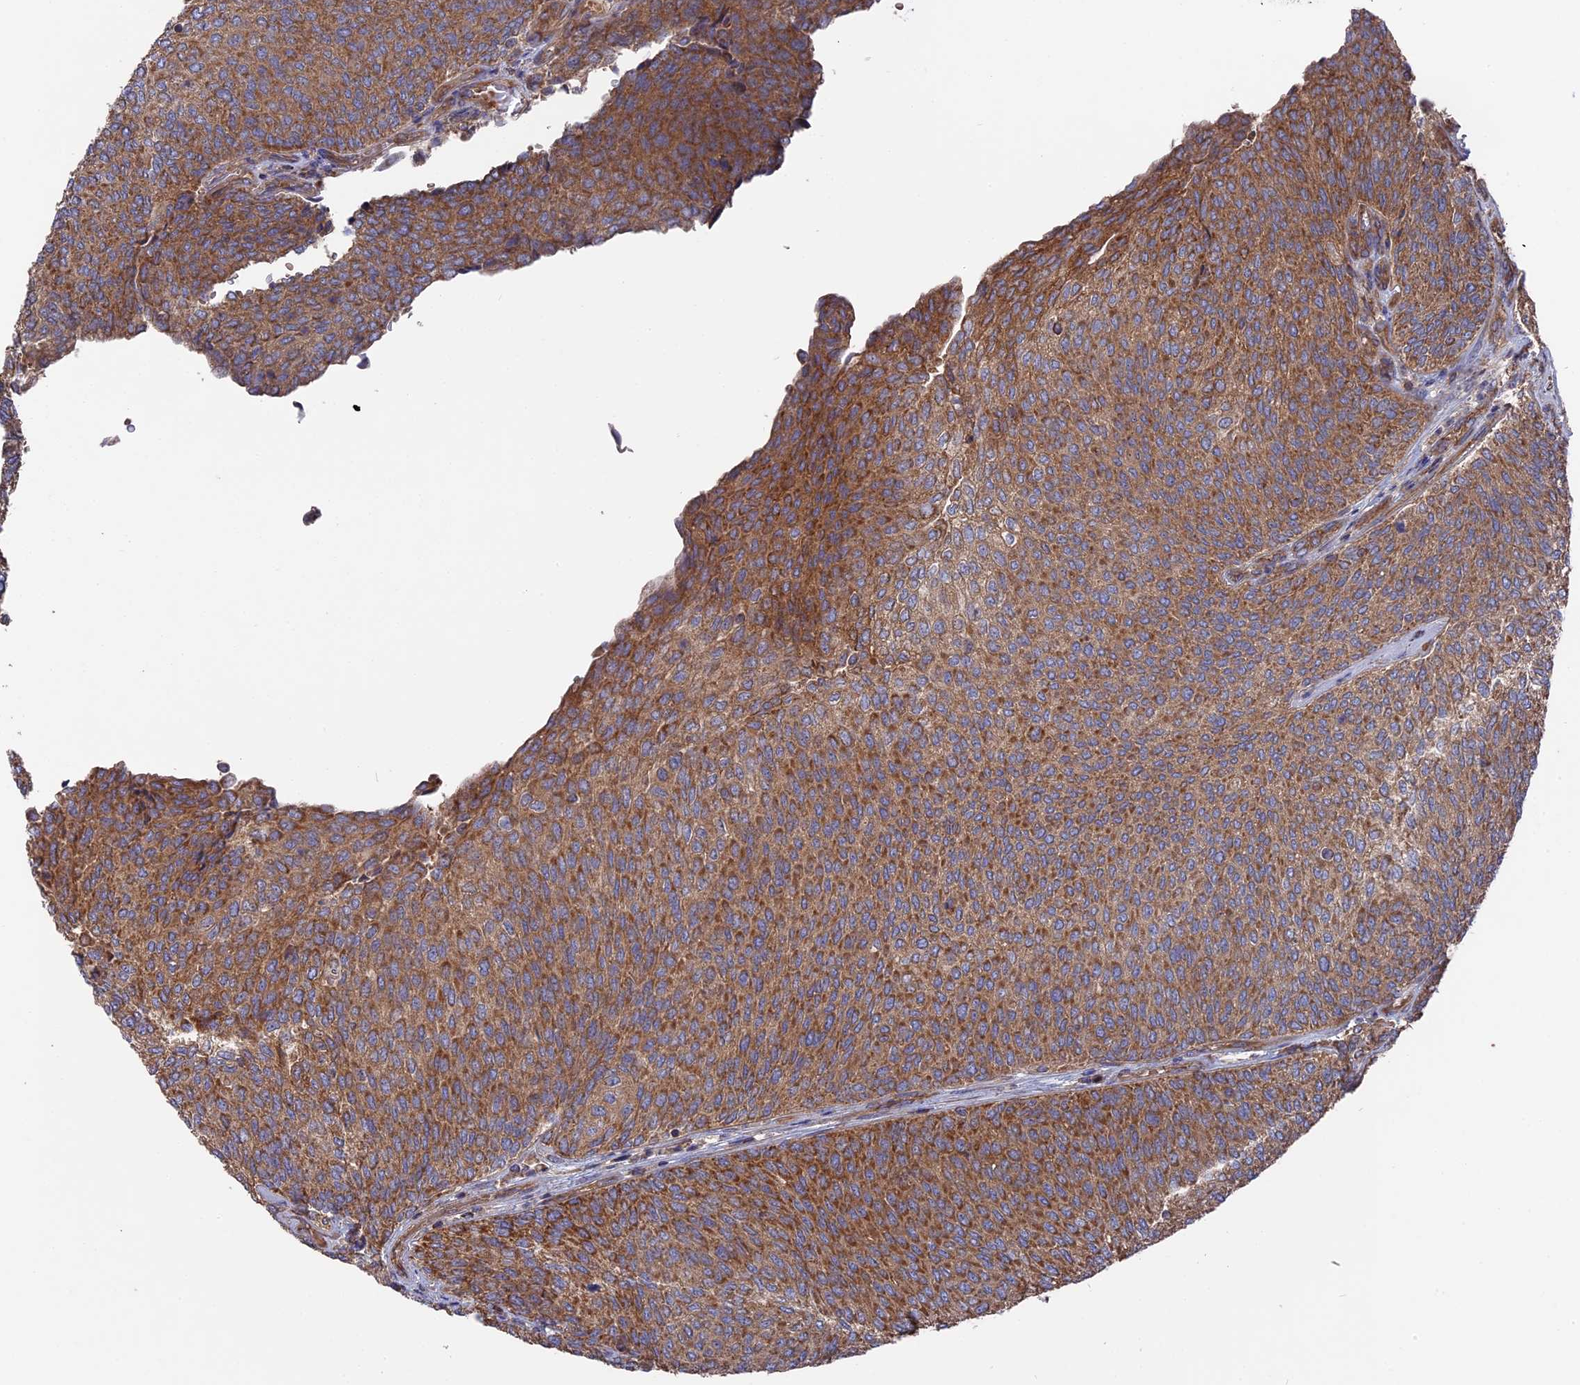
{"staining": {"intensity": "moderate", "quantity": ">75%", "location": "cytoplasmic/membranous"}, "tissue": "urothelial cancer", "cell_type": "Tumor cells", "image_type": "cancer", "snomed": [{"axis": "morphology", "description": "Urothelial carcinoma, Low grade"}, {"axis": "topography", "description": "Urinary bladder"}], "caption": "About >75% of tumor cells in urothelial carcinoma (low-grade) show moderate cytoplasmic/membranous protein positivity as visualized by brown immunohistochemical staining.", "gene": "TELO2", "patient": {"sex": "female", "age": 79}}